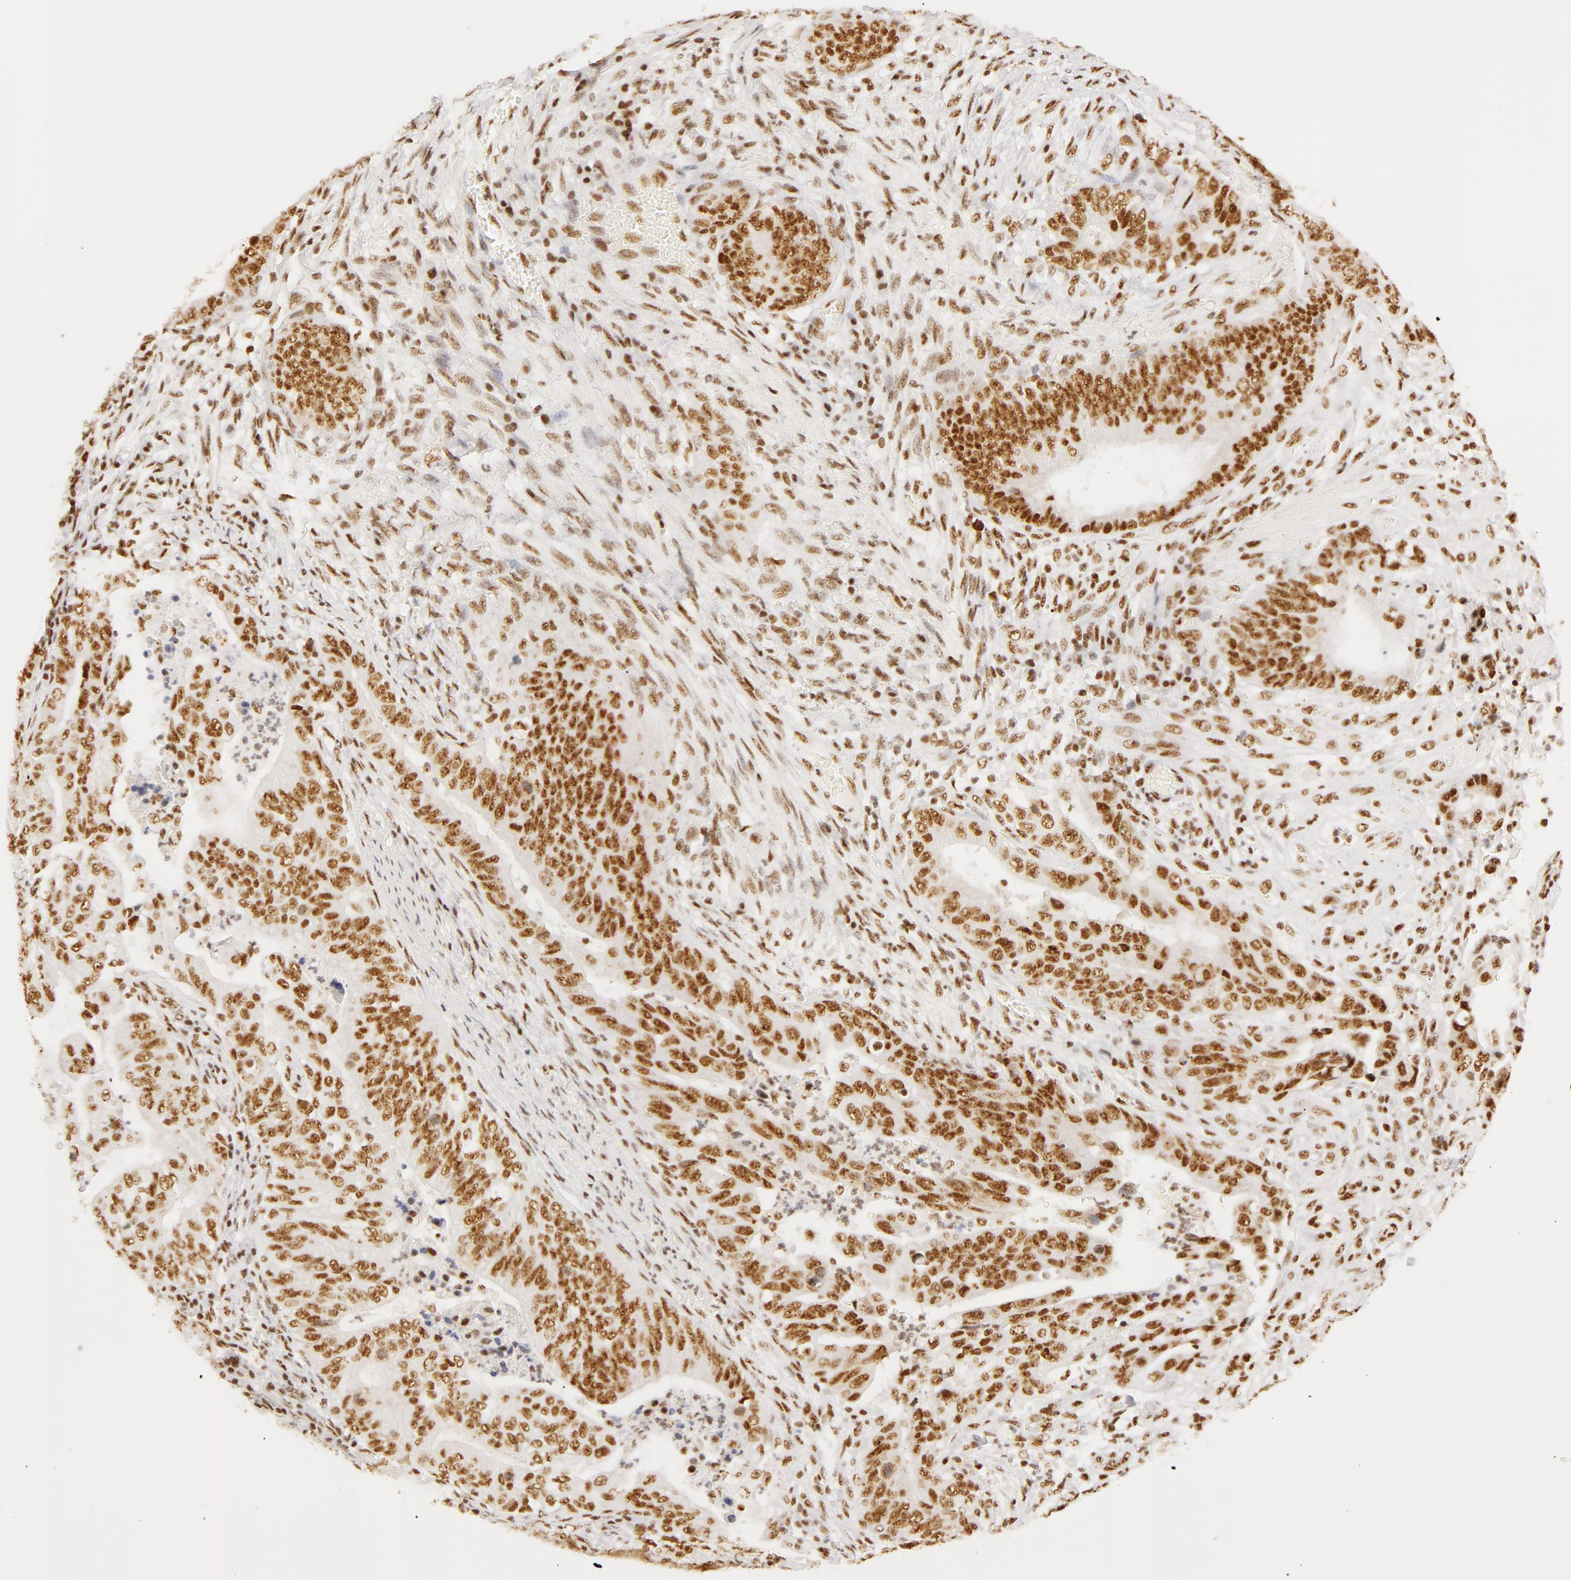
{"staining": {"intensity": "moderate", "quantity": ">75%", "location": "nuclear"}, "tissue": "stomach cancer", "cell_type": "Tumor cells", "image_type": "cancer", "snomed": [{"axis": "morphology", "description": "Adenocarcinoma, NOS"}, {"axis": "topography", "description": "Stomach, upper"}], "caption": "Brown immunohistochemical staining in stomach cancer reveals moderate nuclear staining in about >75% of tumor cells.", "gene": "RBM39", "patient": {"sex": "female", "age": 50}}